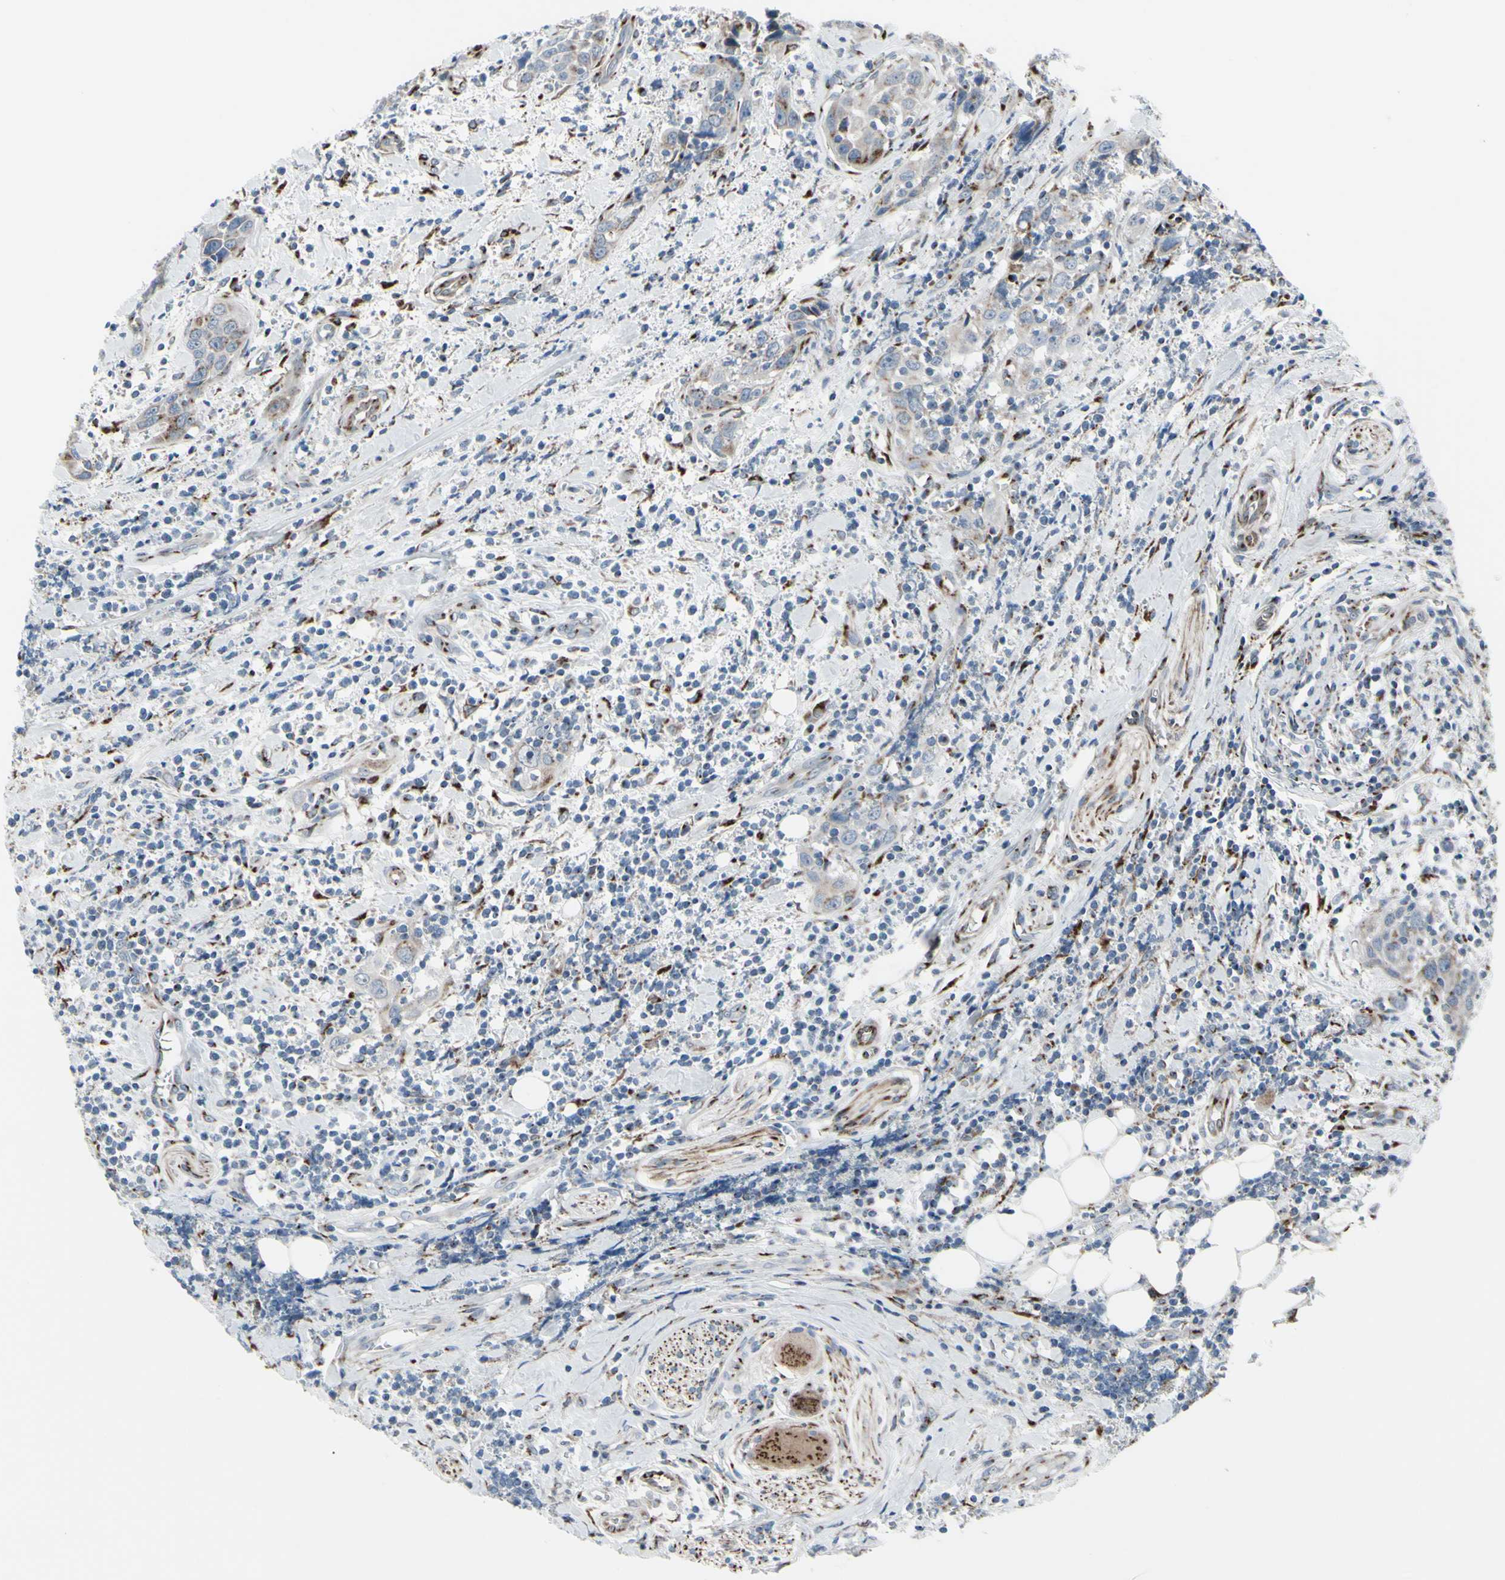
{"staining": {"intensity": "weak", "quantity": "25%-75%", "location": "cytoplasmic/membranous"}, "tissue": "head and neck cancer", "cell_type": "Tumor cells", "image_type": "cancer", "snomed": [{"axis": "morphology", "description": "Squamous cell carcinoma, NOS"}, {"axis": "topography", "description": "Oral tissue"}, {"axis": "topography", "description": "Head-Neck"}], "caption": "Head and neck cancer tissue reveals weak cytoplasmic/membranous expression in approximately 25%-75% of tumor cells, visualized by immunohistochemistry. (DAB IHC with brightfield microscopy, high magnification).", "gene": "GLG1", "patient": {"sex": "female", "age": 50}}